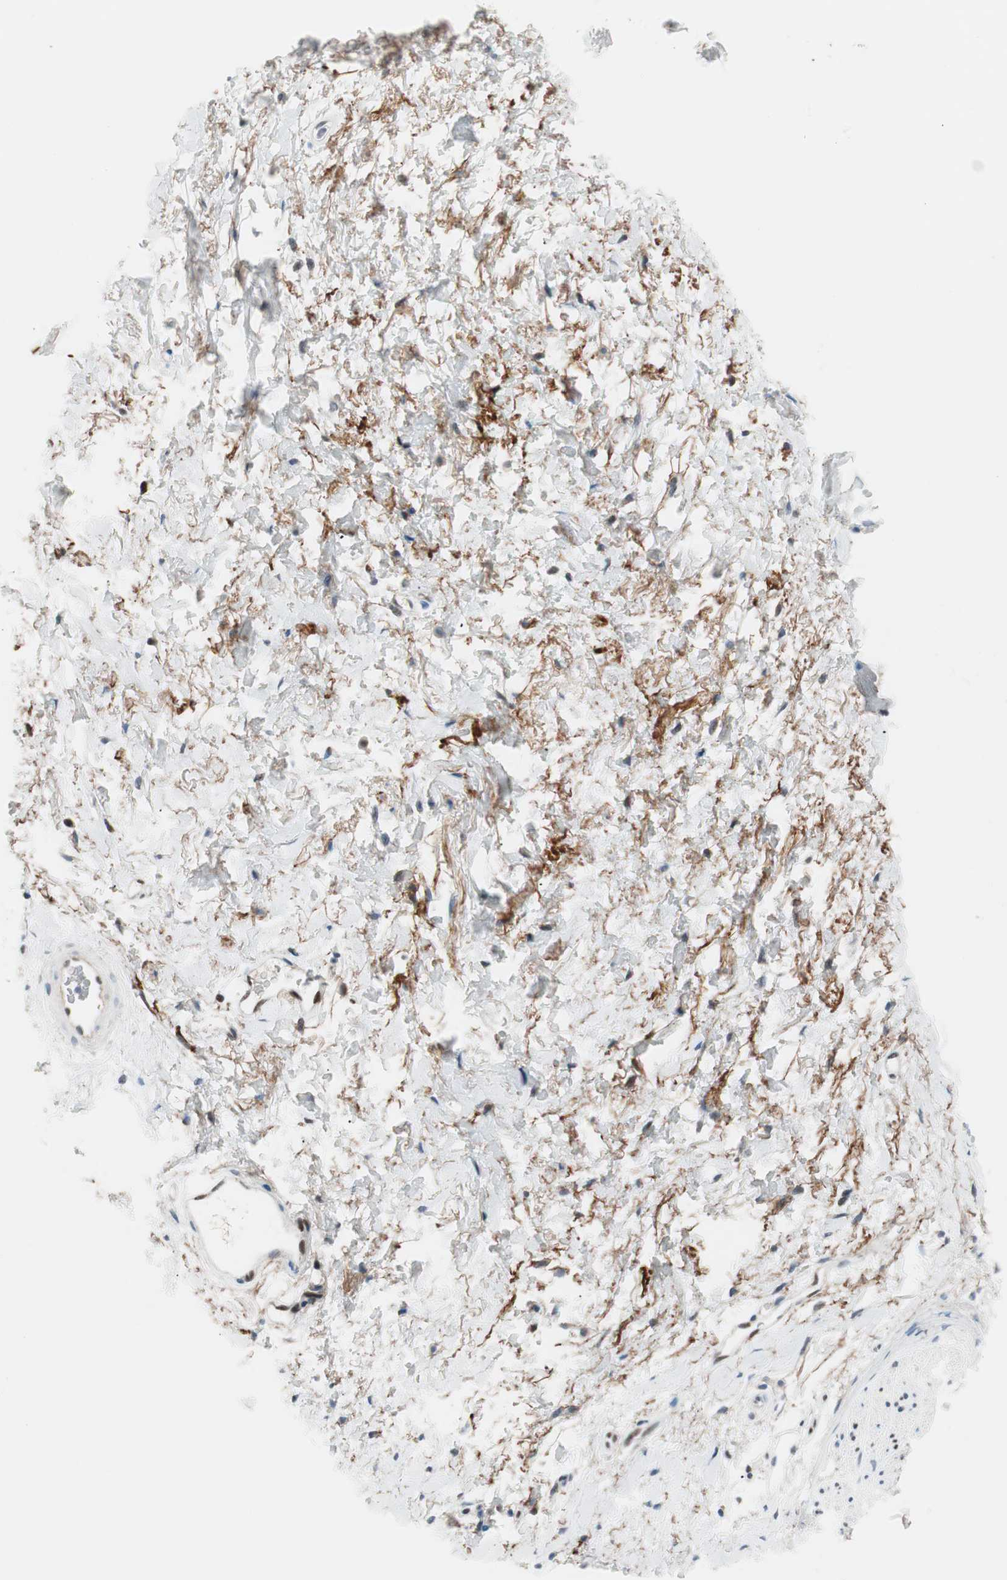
{"staining": {"intensity": "weak", "quantity": "25%-75%", "location": "cytoplasmic/membranous"}, "tissue": "adipose tissue", "cell_type": "Adipocytes", "image_type": "normal", "snomed": [{"axis": "morphology", "description": "Normal tissue, NOS"}, {"axis": "topography", "description": "Soft tissue"}, {"axis": "topography", "description": "Peripheral nerve tissue"}], "caption": "Immunohistochemistry staining of normal adipose tissue, which exhibits low levels of weak cytoplasmic/membranous expression in approximately 25%-75% of adipocytes indicating weak cytoplasmic/membranous protein expression. The staining was performed using DAB (3,3'-diaminobenzidine) (brown) for protein detection and nuclei were counterstained in hematoxylin (blue).", "gene": "FOSL1", "patient": {"sex": "female", "age": 71}}